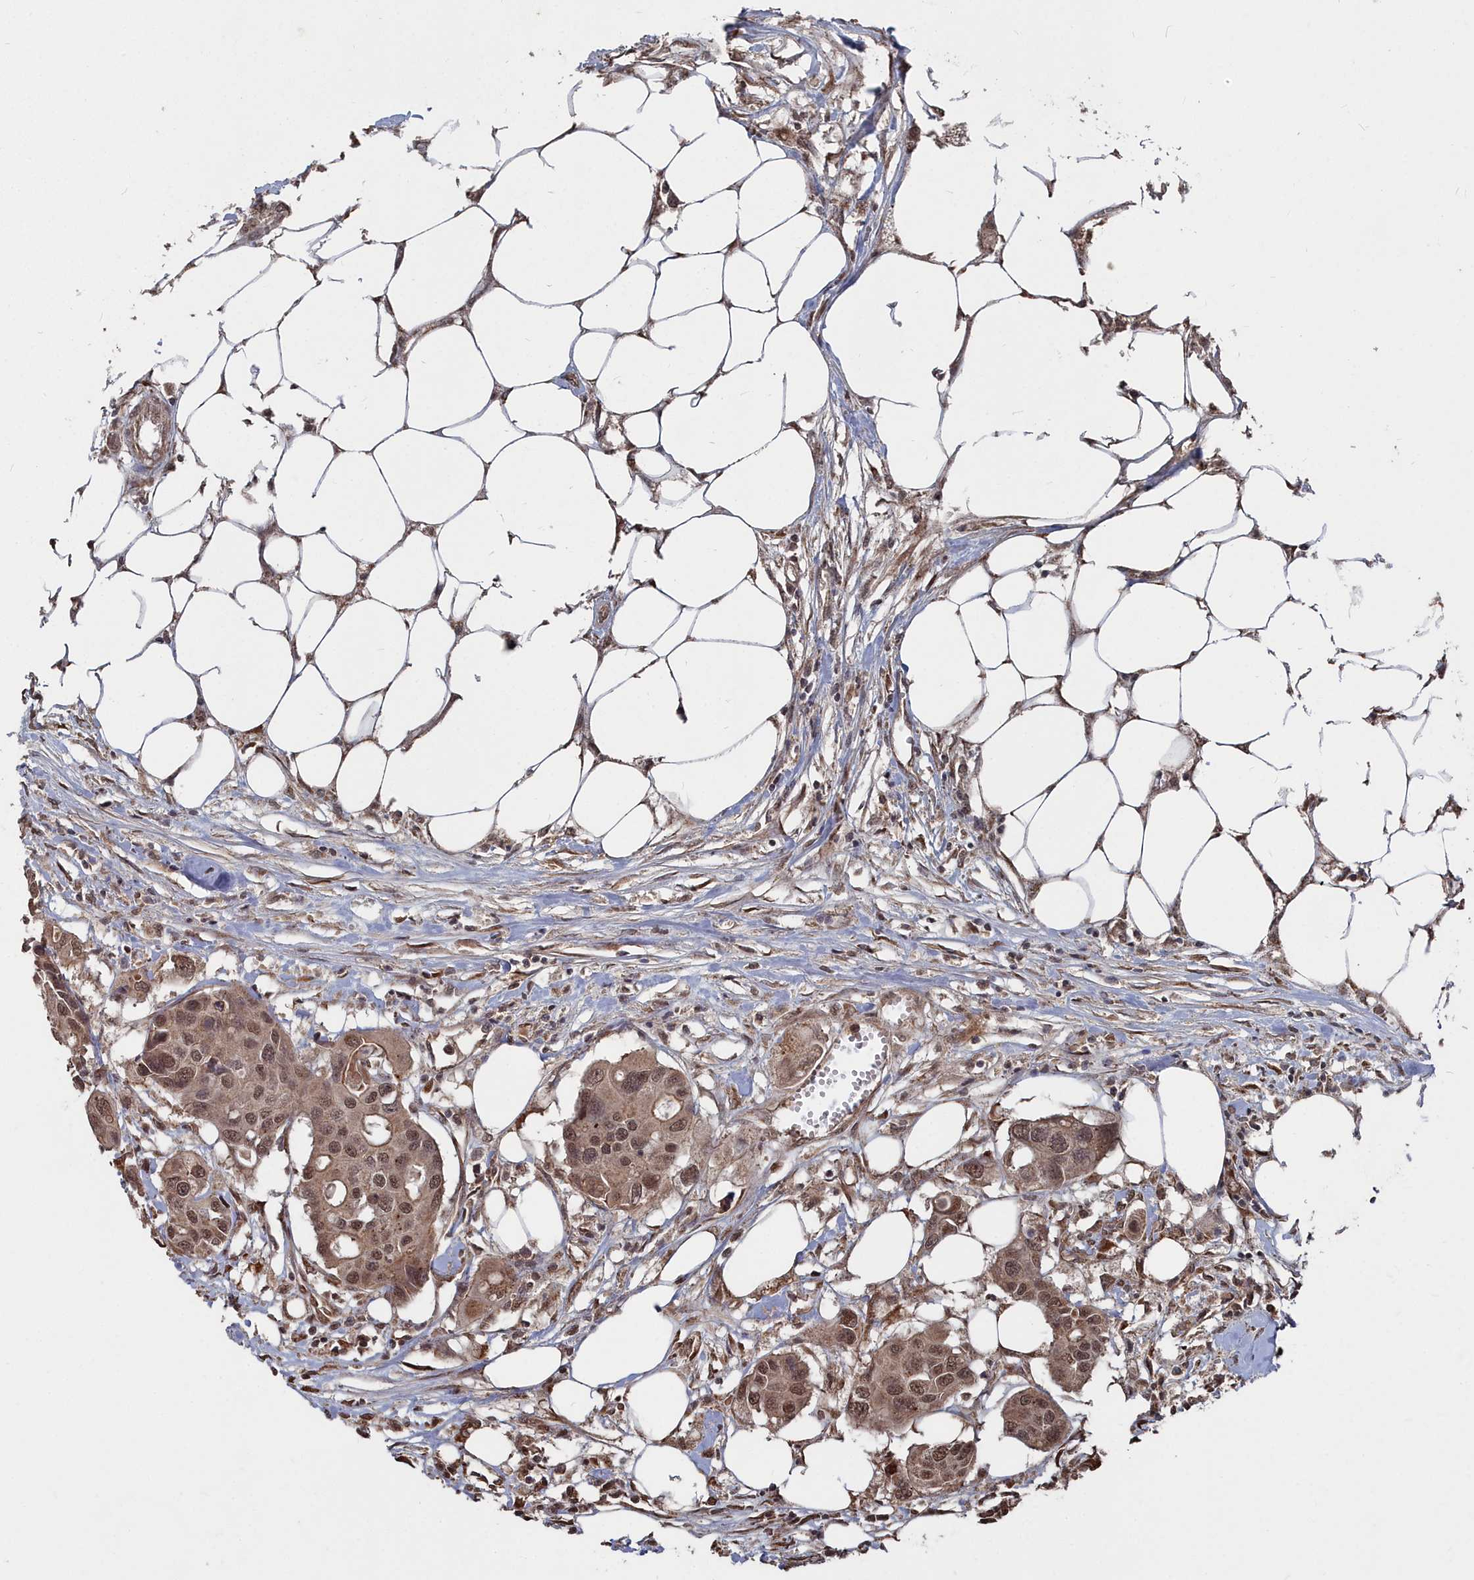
{"staining": {"intensity": "moderate", "quantity": ">75%", "location": "cytoplasmic/membranous,nuclear"}, "tissue": "colorectal cancer", "cell_type": "Tumor cells", "image_type": "cancer", "snomed": [{"axis": "morphology", "description": "Adenocarcinoma, NOS"}, {"axis": "topography", "description": "Colon"}], "caption": "Colorectal cancer (adenocarcinoma) tissue shows moderate cytoplasmic/membranous and nuclear positivity in about >75% of tumor cells", "gene": "CCNP", "patient": {"sex": "male", "age": 77}}